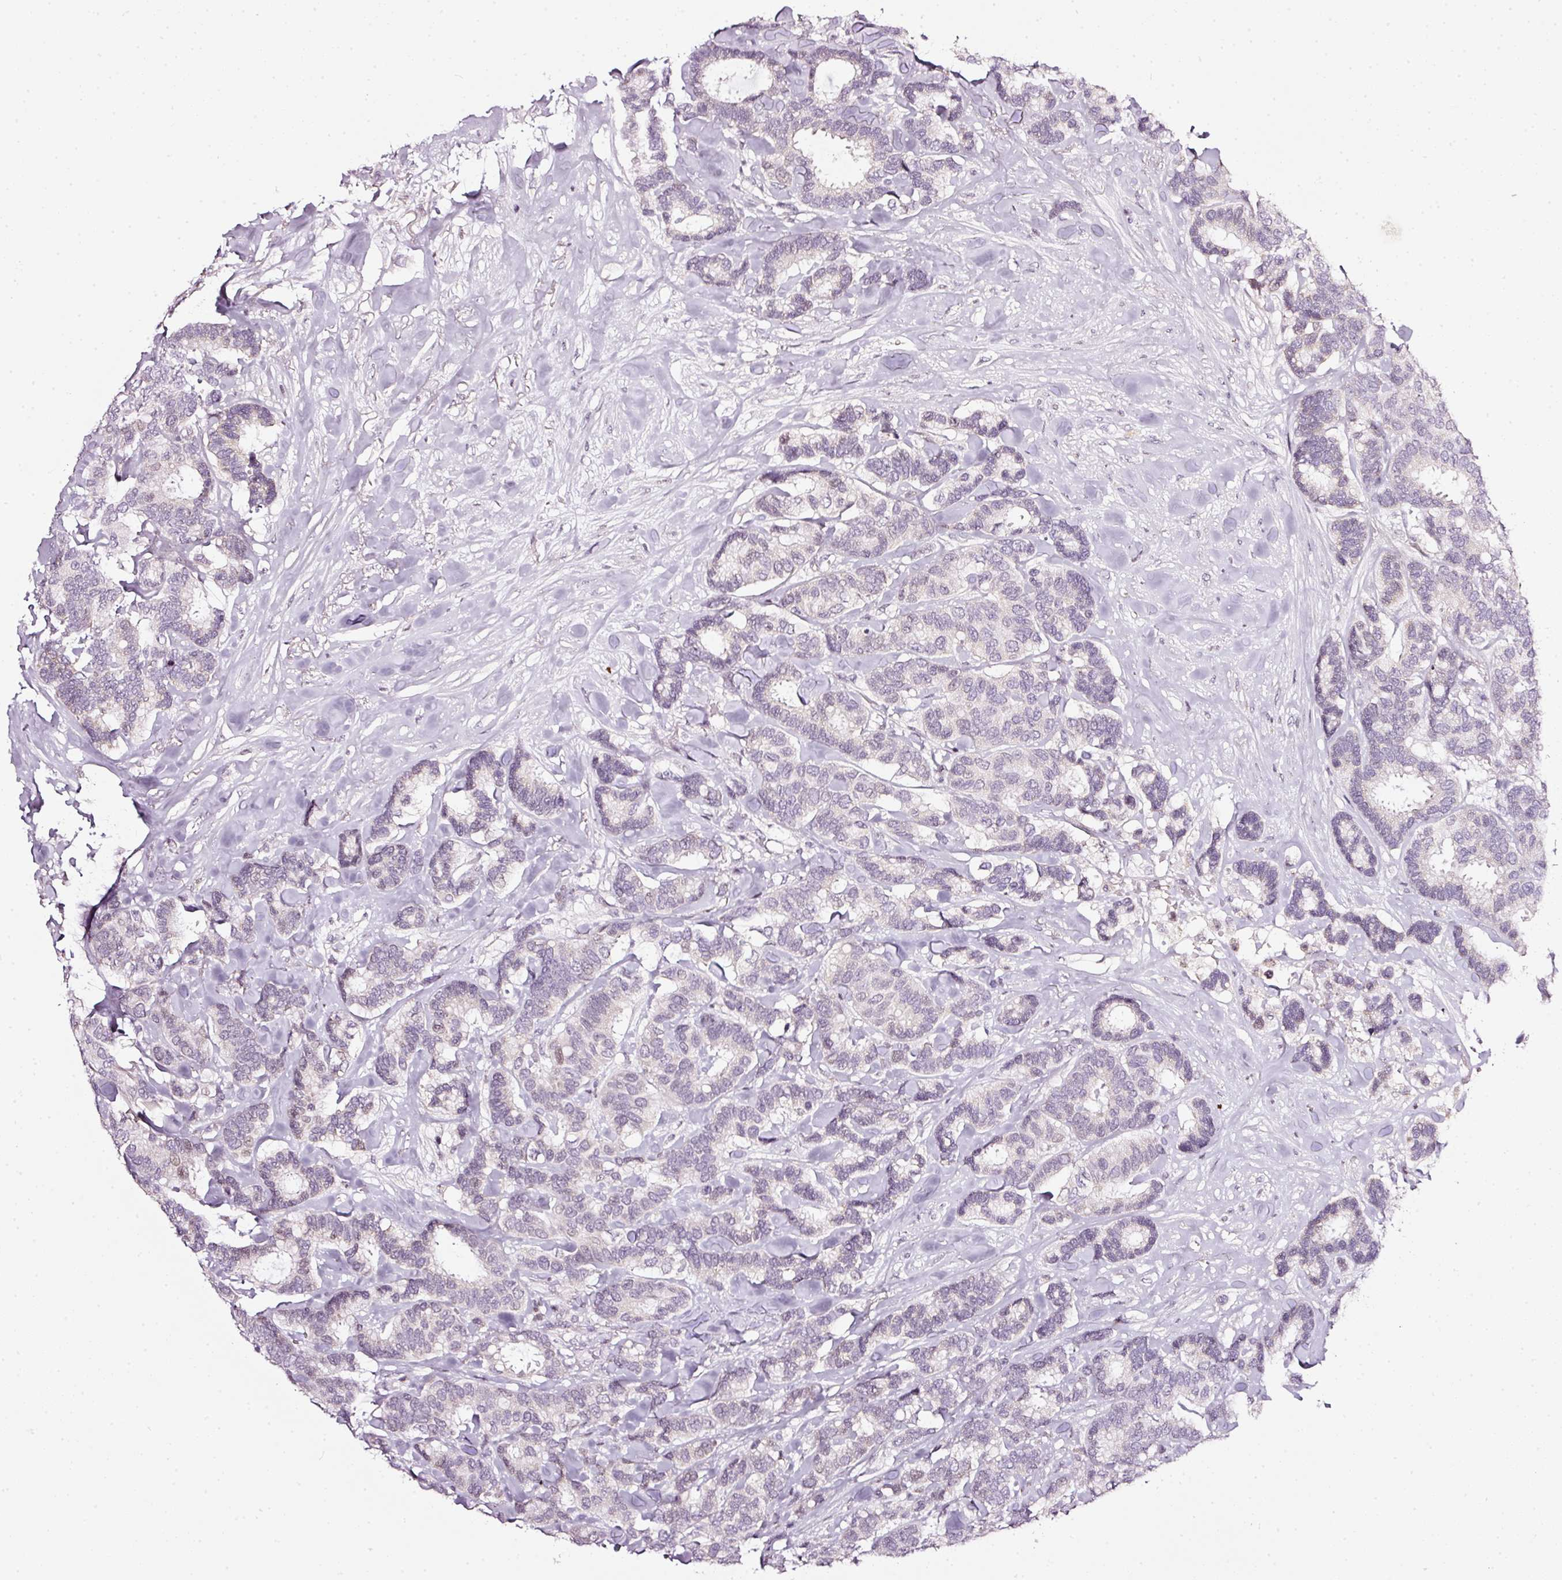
{"staining": {"intensity": "negative", "quantity": "none", "location": "none"}, "tissue": "breast cancer", "cell_type": "Tumor cells", "image_type": "cancer", "snomed": [{"axis": "morphology", "description": "Normal tissue, NOS"}, {"axis": "morphology", "description": "Duct carcinoma"}, {"axis": "topography", "description": "Breast"}], "caption": "Protein analysis of breast cancer (intraductal carcinoma) displays no significant expression in tumor cells.", "gene": "NRDE2", "patient": {"sex": "female", "age": 87}}